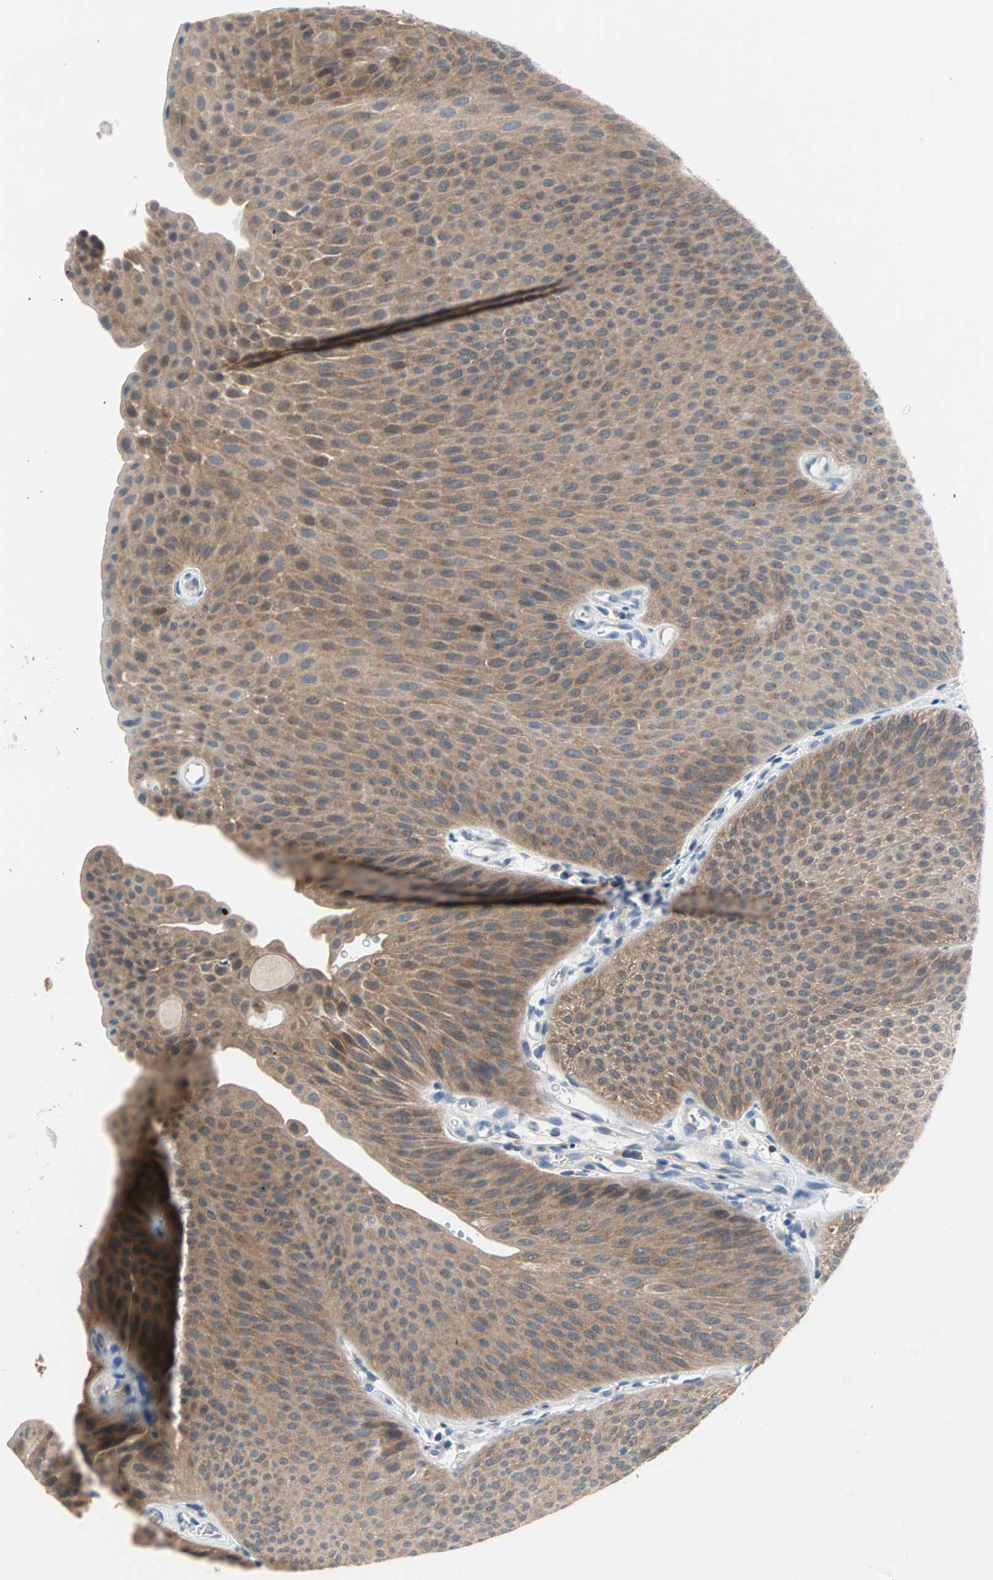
{"staining": {"intensity": "moderate", "quantity": ">75%", "location": "cytoplasmic/membranous"}, "tissue": "urothelial cancer", "cell_type": "Tumor cells", "image_type": "cancer", "snomed": [{"axis": "morphology", "description": "Urothelial carcinoma, Low grade"}, {"axis": "topography", "description": "Urinary bladder"}], "caption": "Urothelial cancer stained for a protein displays moderate cytoplasmic/membranous positivity in tumor cells.", "gene": "MPI", "patient": {"sex": "female", "age": 60}}